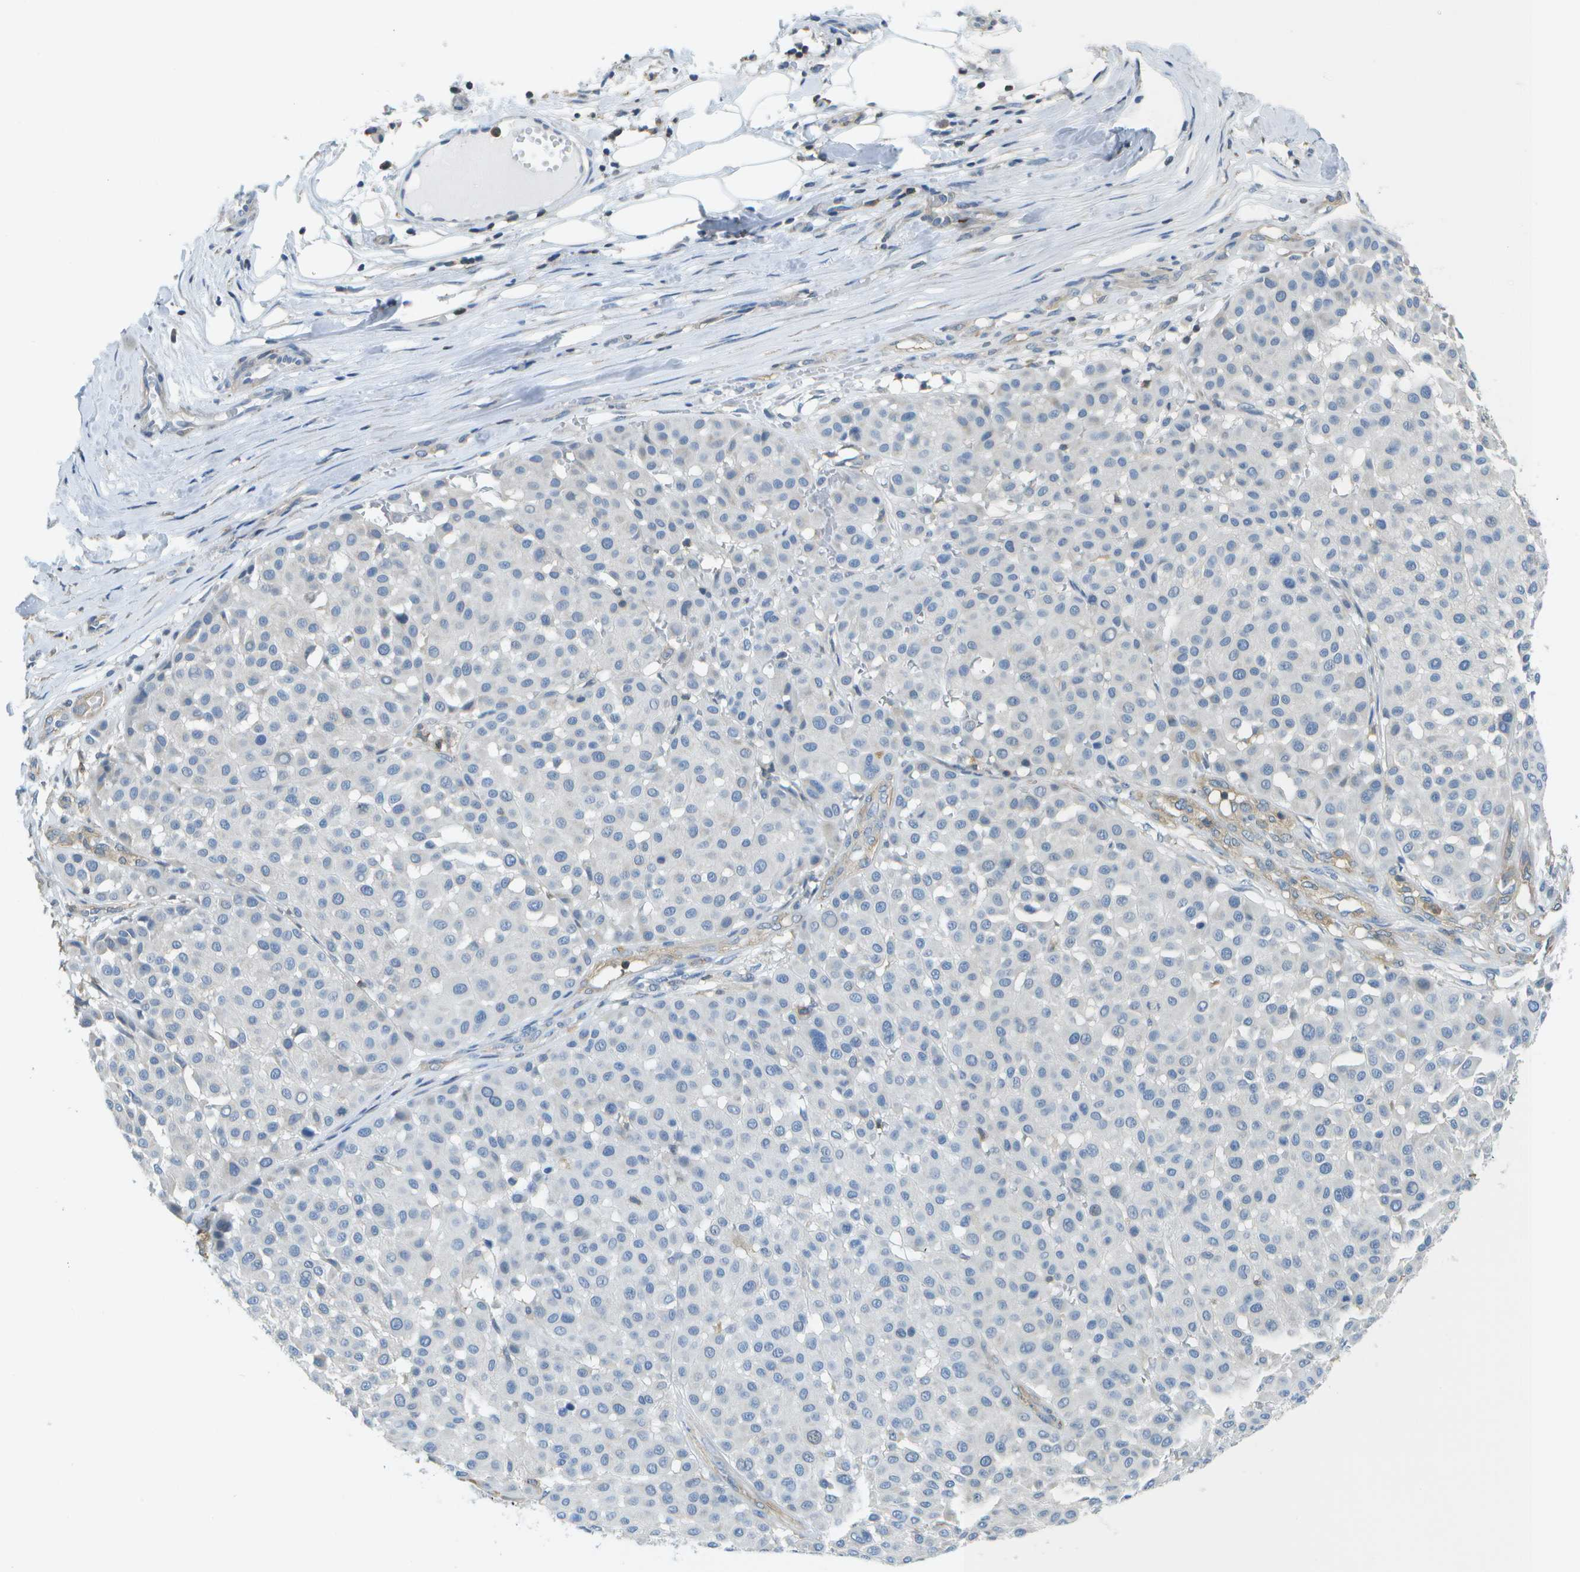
{"staining": {"intensity": "negative", "quantity": "none", "location": "none"}, "tissue": "melanoma", "cell_type": "Tumor cells", "image_type": "cancer", "snomed": [{"axis": "morphology", "description": "Malignant melanoma, Metastatic site"}, {"axis": "topography", "description": "Soft tissue"}], "caption": "Immunohistochemical staining of melanoma reveals no significant positivity in tumor cells.", "gene": "RCSD1", "patient": {"sex": "male", "age": 41}}